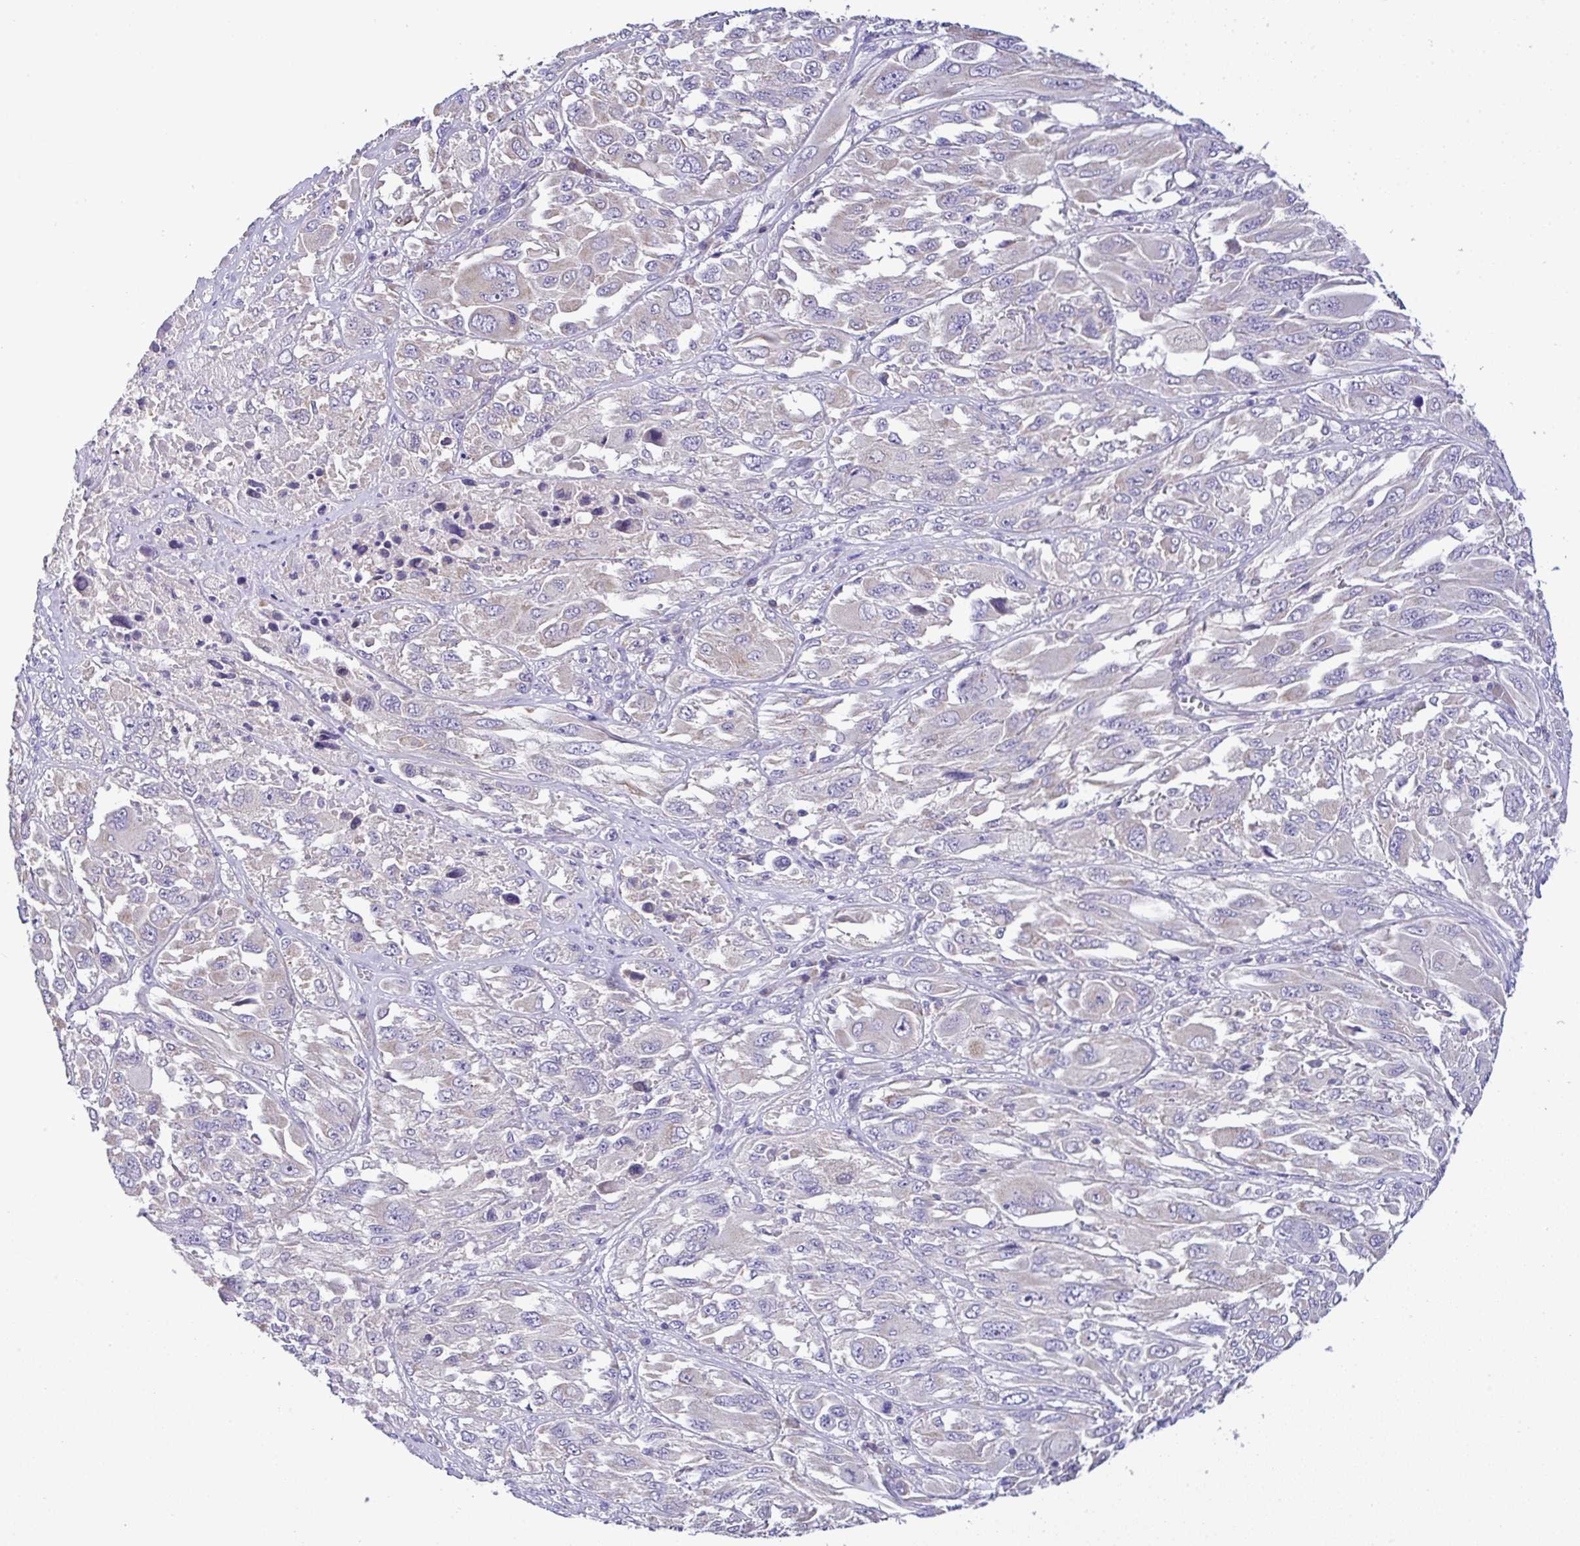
{"staining": {"intensity": "negative", "quantity": "none", "location": "none"}, "tissue": "melanoma", "cell_type": "Tumor cells", "image_type": "cancer", "snomed": [{"axis": "morphology", "description": "Malignant melanoma, NOS"}, {"axis": "topography", "description": "Skin"}], "caption": "Immunohistochemical staining of malignant melanoma displays no significant staining in tumor cells. The staining was performed using DAB to visualize the protein expression in brown, while the nuclei were stained in blue with hematoxylin (Magnification: 20x).", "gene": "ST8SIA2", "patient": {"sex": "female", "age": 91}}